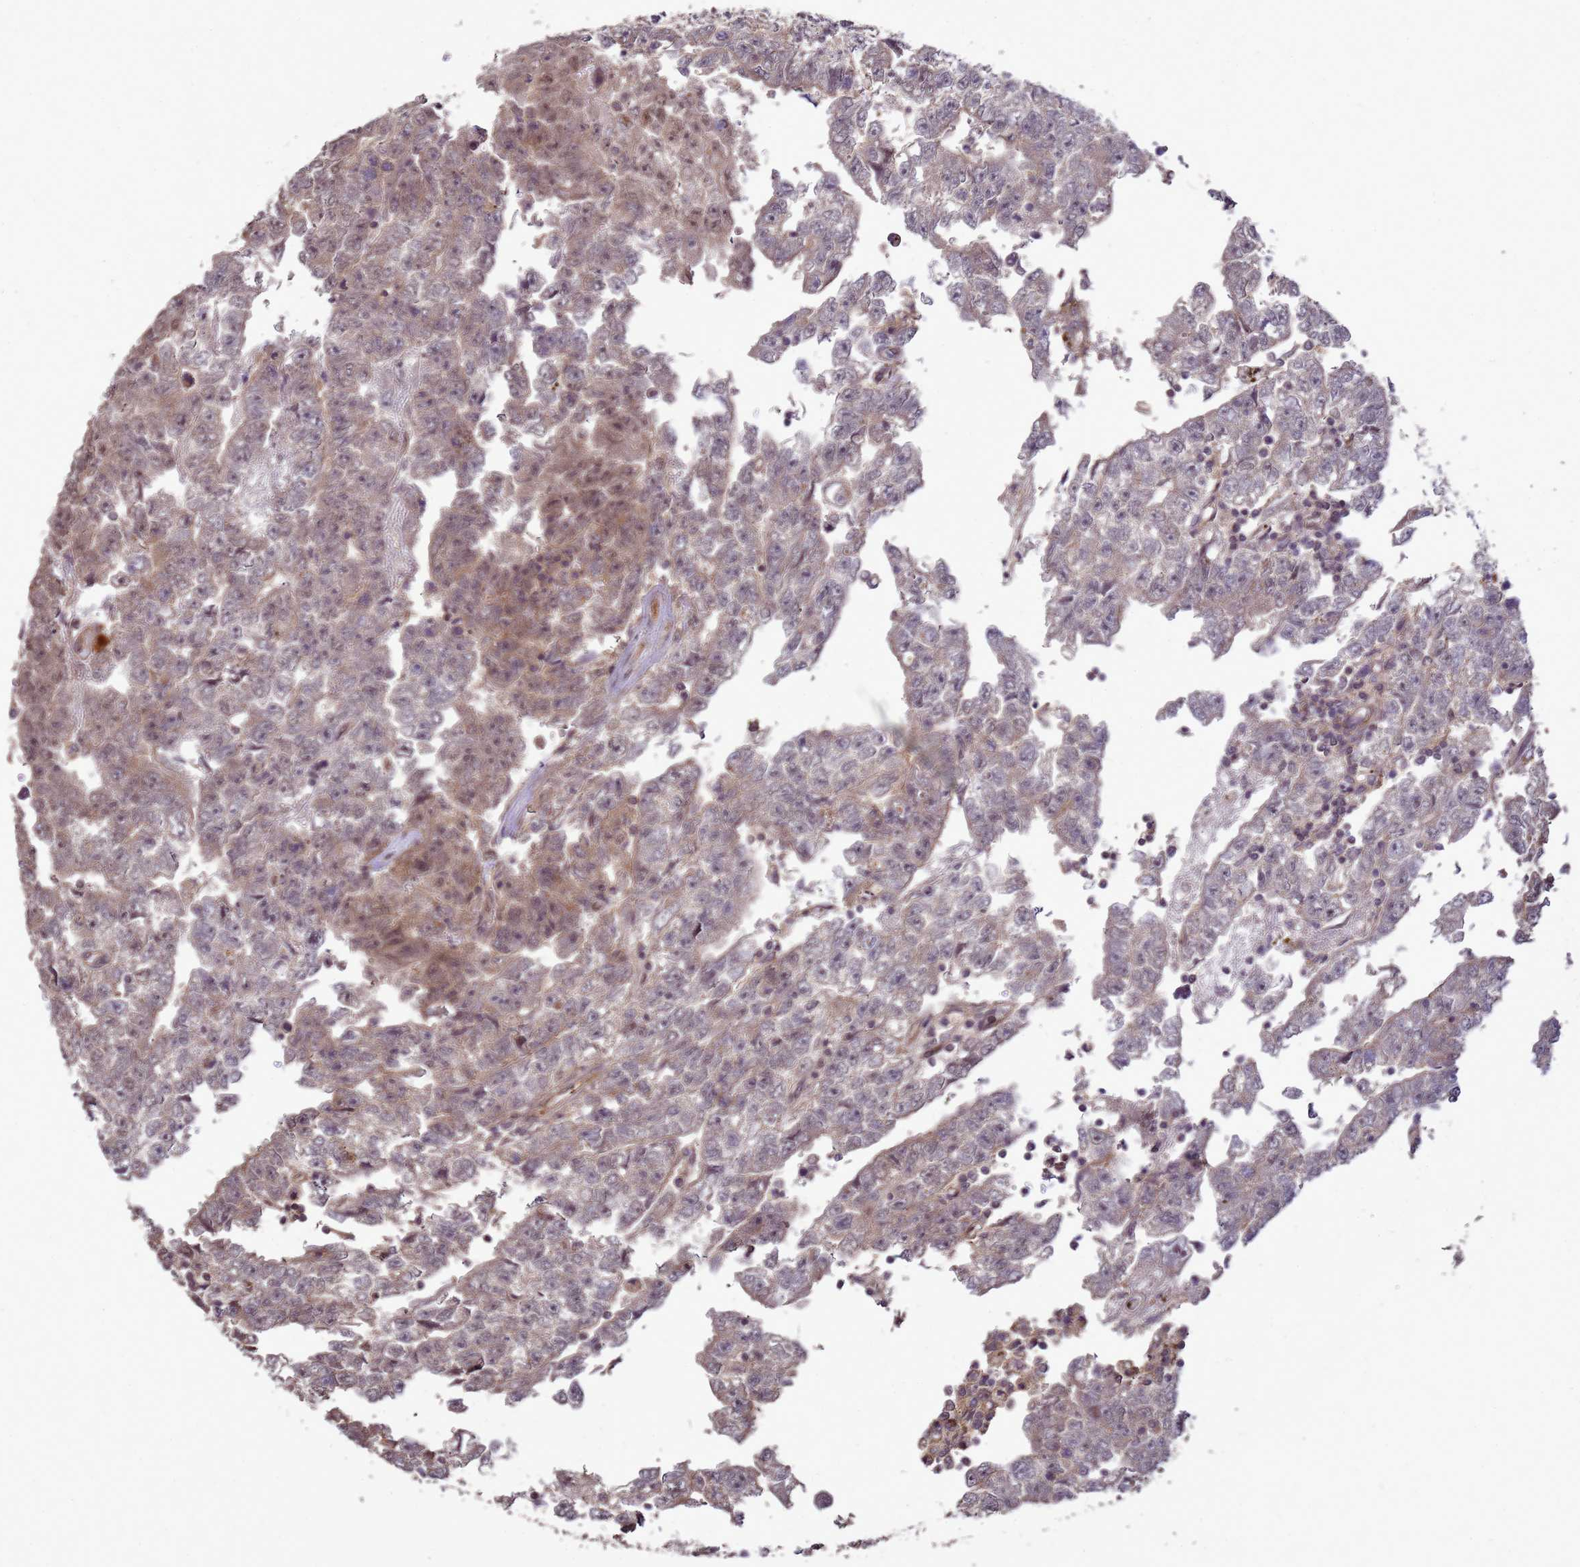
{"staining": {"intensity": "weak", "quantity": "25%-75%", "location": "nuclear"}, "tissue": "testis cancer", "cell_type": "Tumor cells", "image_type": "cancer", "snomed": [{"axis": "morphology", "description": "Carcinoma, Embryonal, NOS"}, {"axis": "topography", "description": "Testis"}], "caption": "Testis cancer stained with immunohistochemistry exhibits weak nuclear positivity in about 25%-75% of tumor cells. The protein is stained brown, and the nuclei are stained in blue (DAB (3,3'-diaminobenzidine) IHC with brightfield microscopy, high magnification).", "gene": "CRBN", "patient": {"sex": "male", "age": 25}}